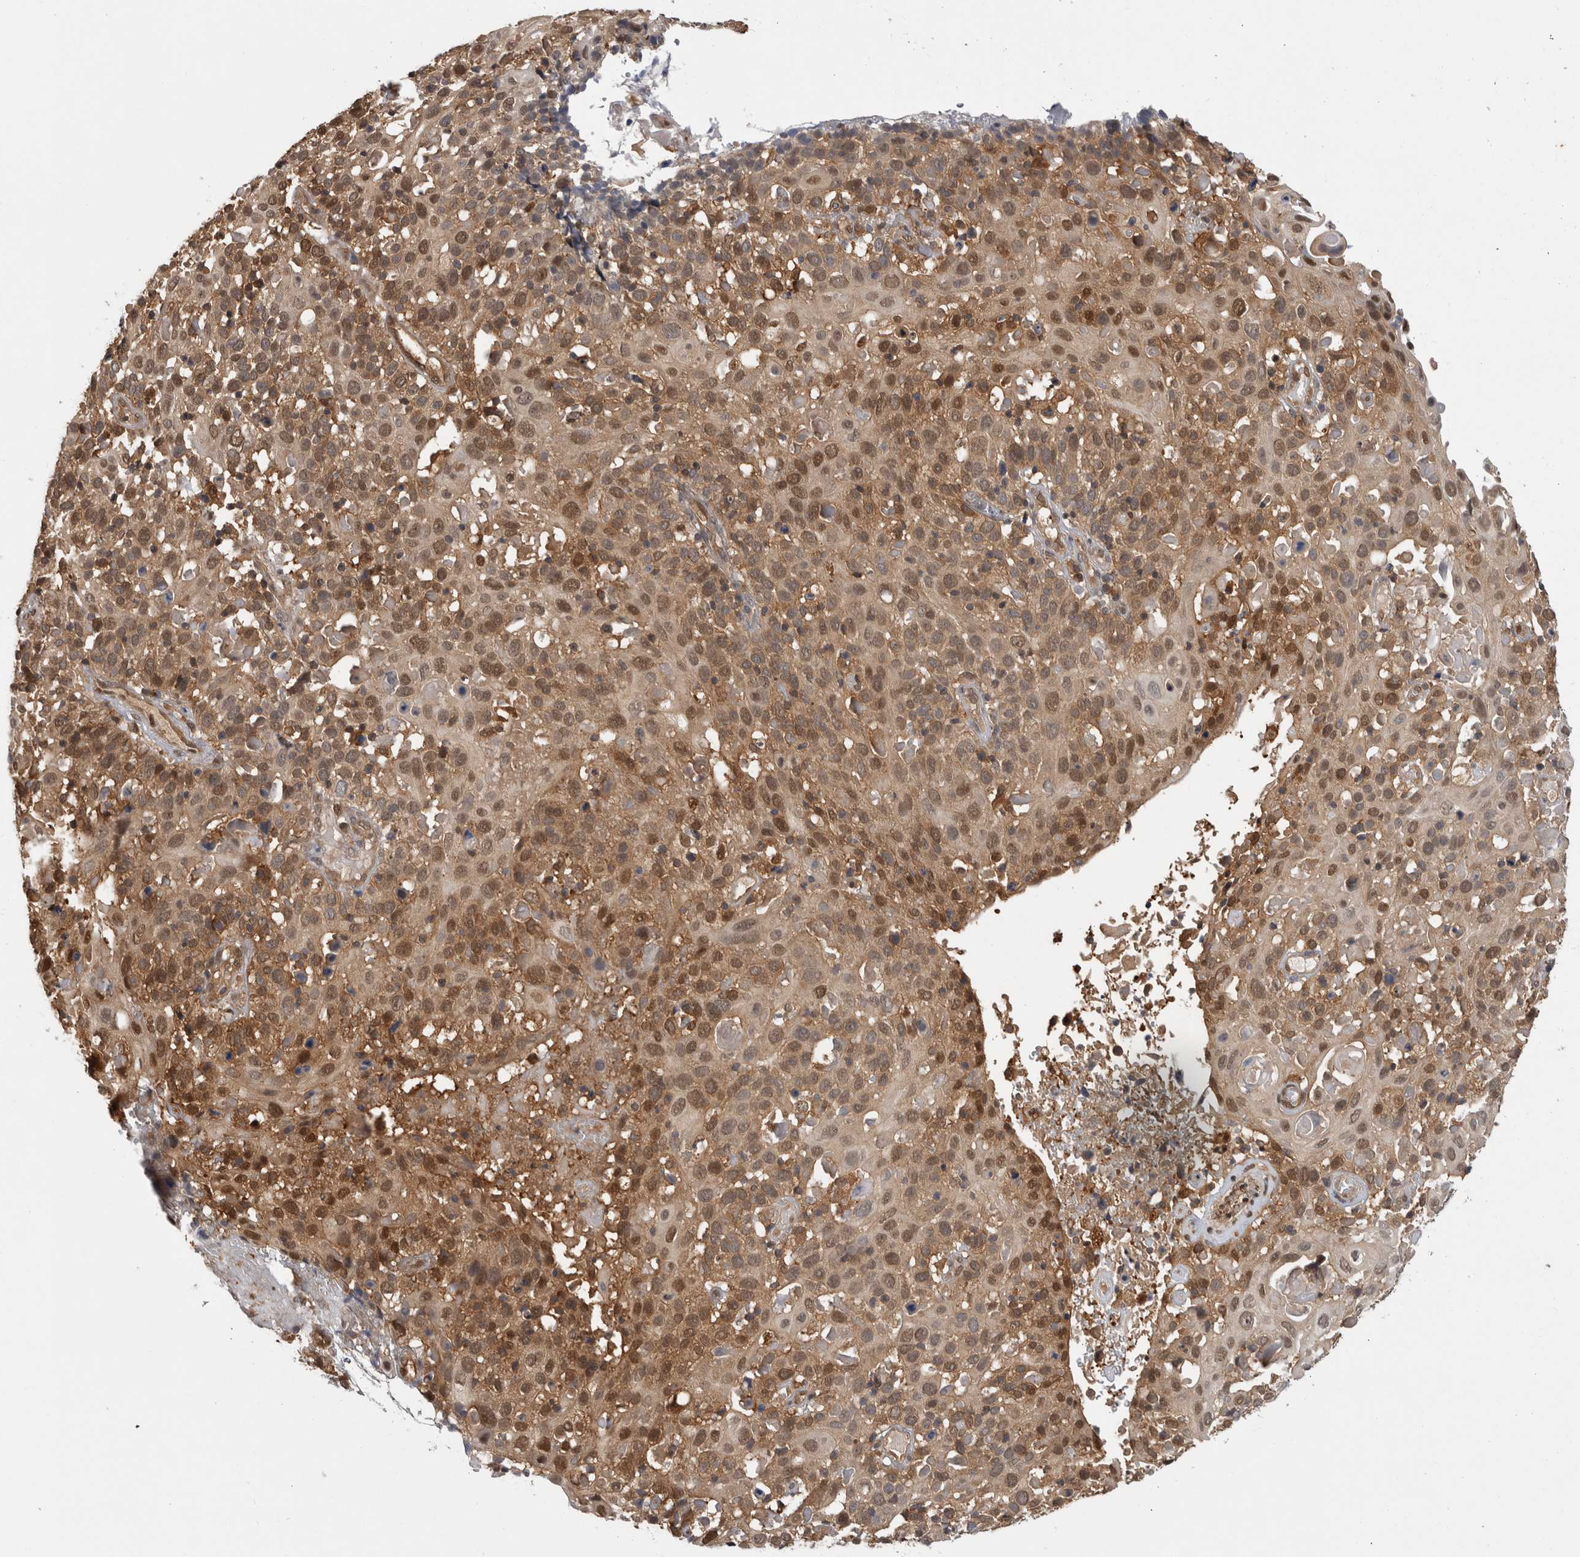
{"staining": {"intensity": "moderate", "quantity": ">75%", "location": "cytoplasmic/membranous,nuclear"}, "tissue": "cervical cancer", "cell_type": "Tumor cells", "image_type": "cancer", "snomed": [{"axis": "morphology", "description": "Squamous cell carcinoma, NOS"}, {"axis": "topography", "description": "Cervix"}], "caption": "Immunohistochemistry (IHC) of cervical cancer displays medium levels of moderate cytoplasmic/membranous and nuclear staining in approximately >75% of tumor cells. (DAB (3,3'-diaminobenzidine) = brown stain, brightfield microscopy at high magnification).", "gene": "ASTN2", "patient": {"sex": "female", "age": 74}}